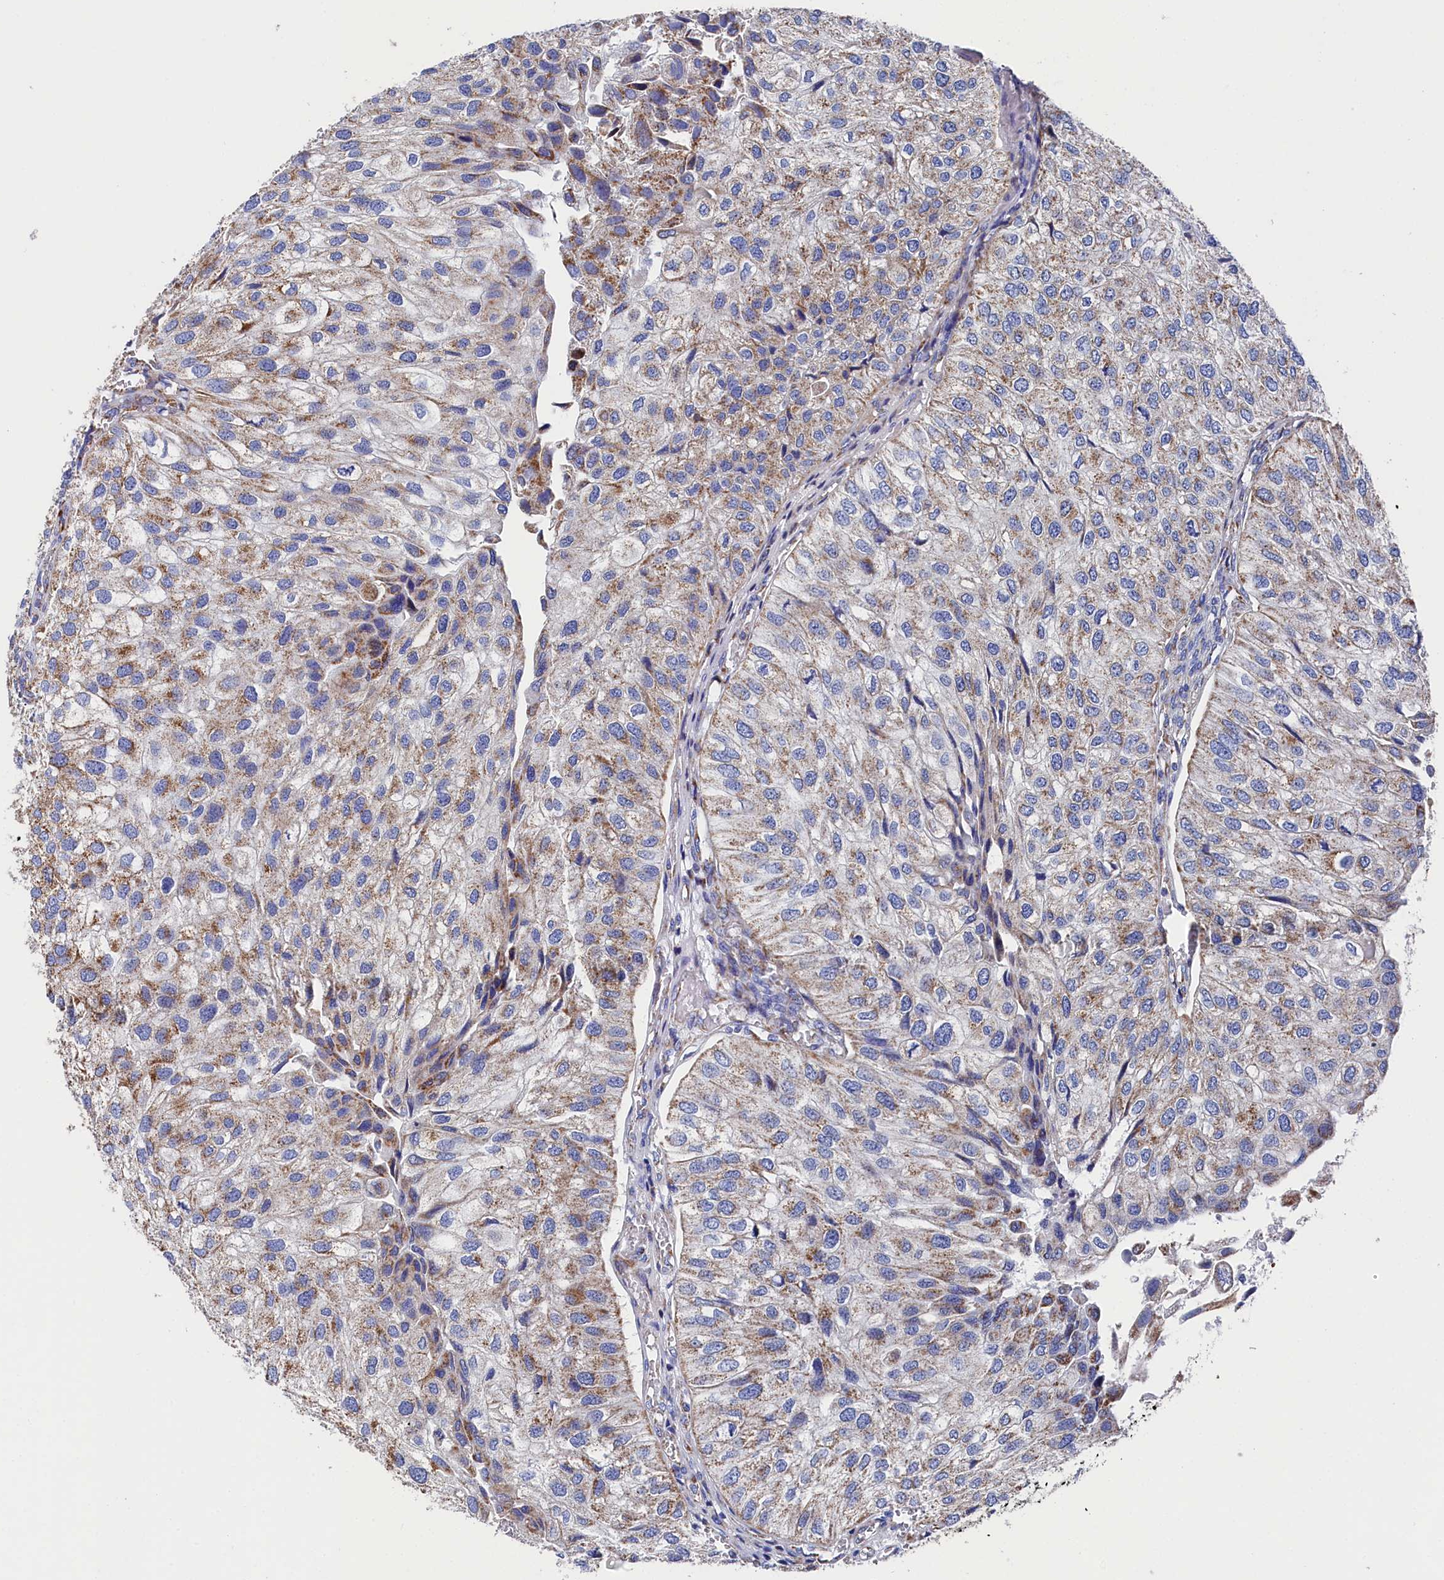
{"staining": {"intensity": "moderate", "quantity": ">75%", "location": "cytoplasmic/membranous"}, "tissue": "urothelial cancer", "cell_type": "Tumor cells", "image_type": "cancer", "snomed": [{"axis": "morphology", "description": "Urothelial carcinoma, Low grade"}, {"axis": "topography", "description": "Urinary bladder"}], "caption": "IHC histopathology image of neoplastic tissue: urothelial carcinoma (low-grade) stained using immunohistochemistry demonstrates medium levels of moderate protein expression localized specifically in the cytoplasmic/membranous of tumor cells, appearing as a cytoplasmic/membranous brown color.", "gene": "MMAB", "patient": {"sex": "female", "age": 89}}